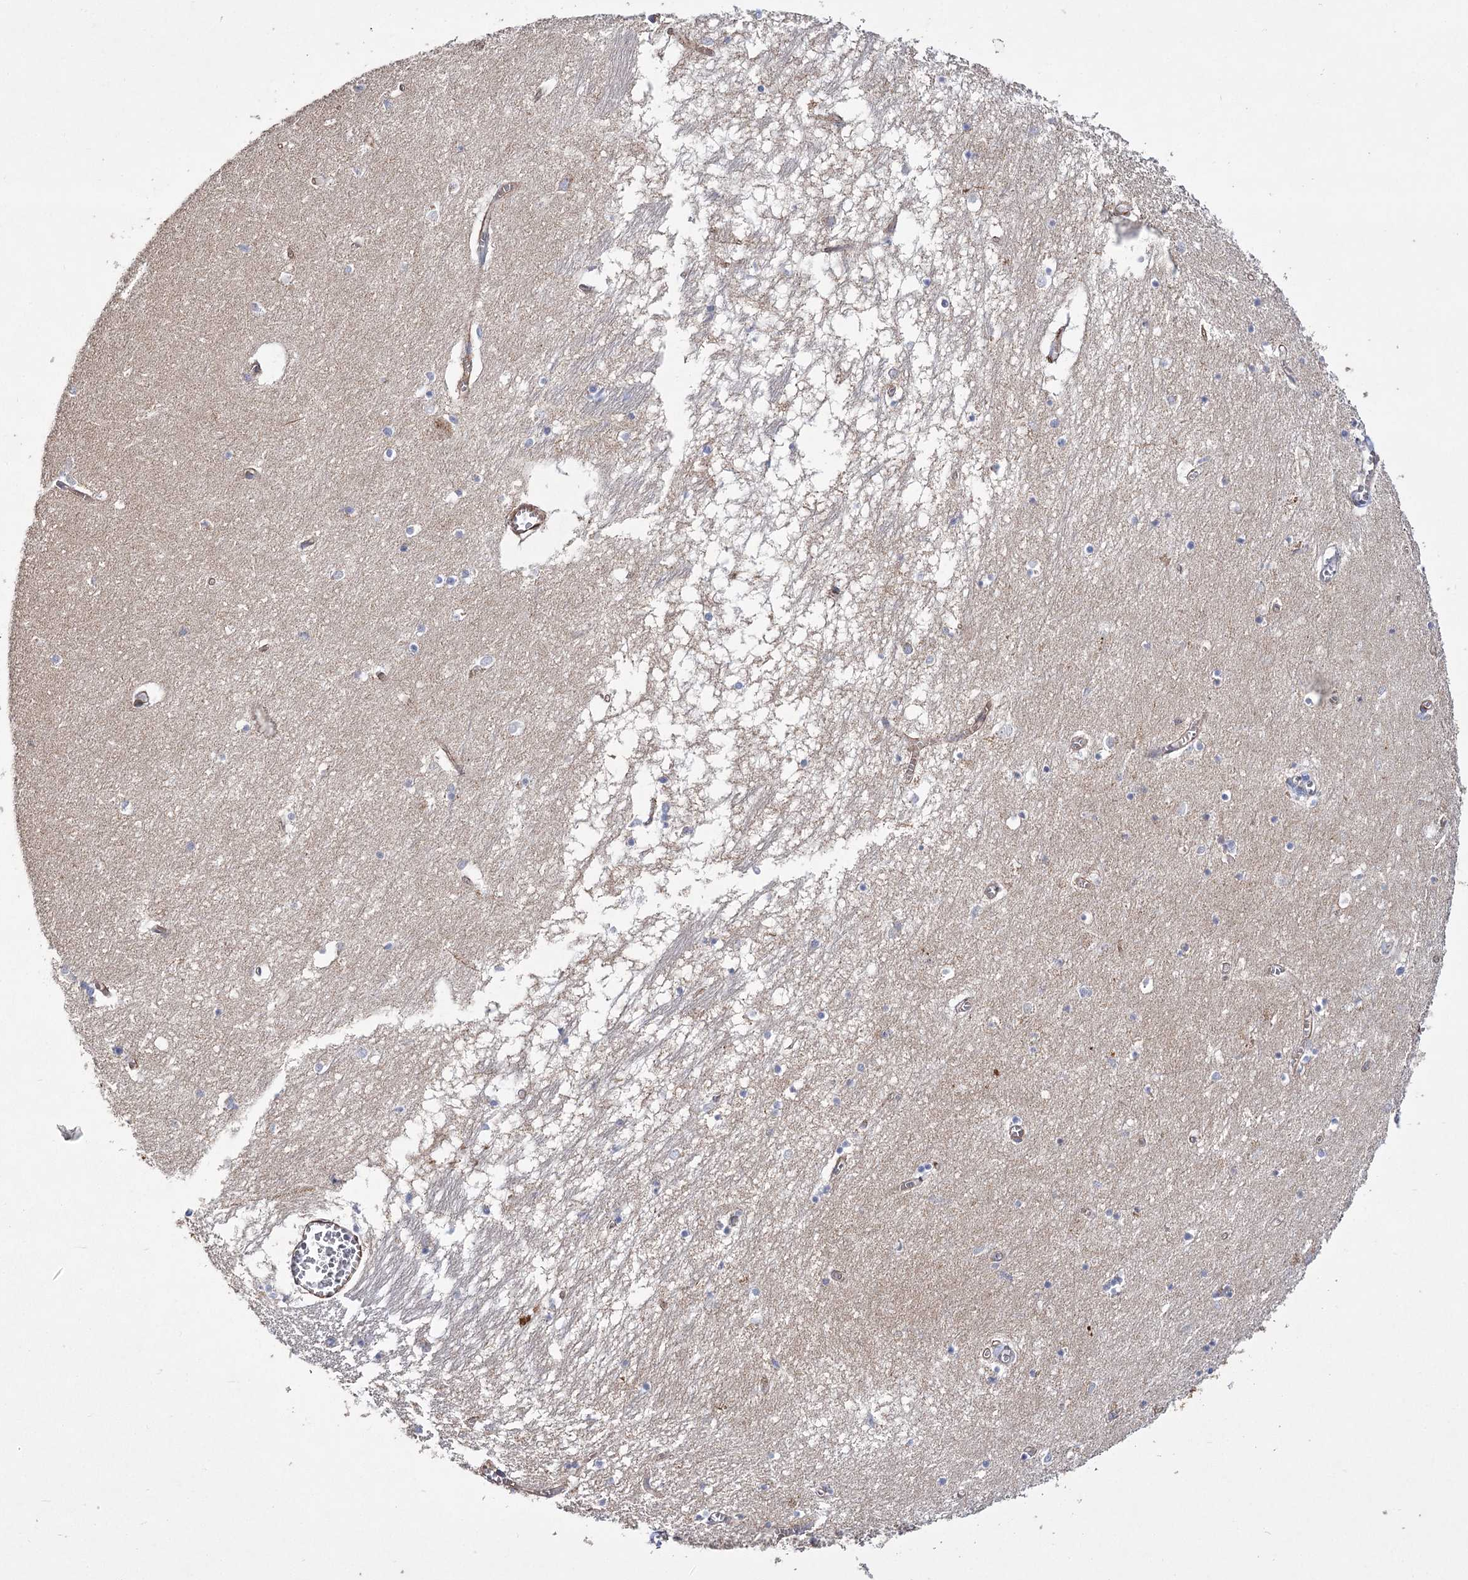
{"staining": {"intensity": "negative", "quantity": "none", "location": "none"}, "tissue": "hippocampus", "cell_type": "Glial cells", "image_type": "normal", "snomed": [{"axis": "morphology", "description": "Normal tissue, NOS"}, {"axis": "topography", "description": "Hippocampus"}], "caption": "This is an immunohistochemistry (IHC) photomicrograph of benign hippocampus. There is no positivity in glial cells.", "gene": "TMEM164", "patient": {"sex": "male", "age": 70}}